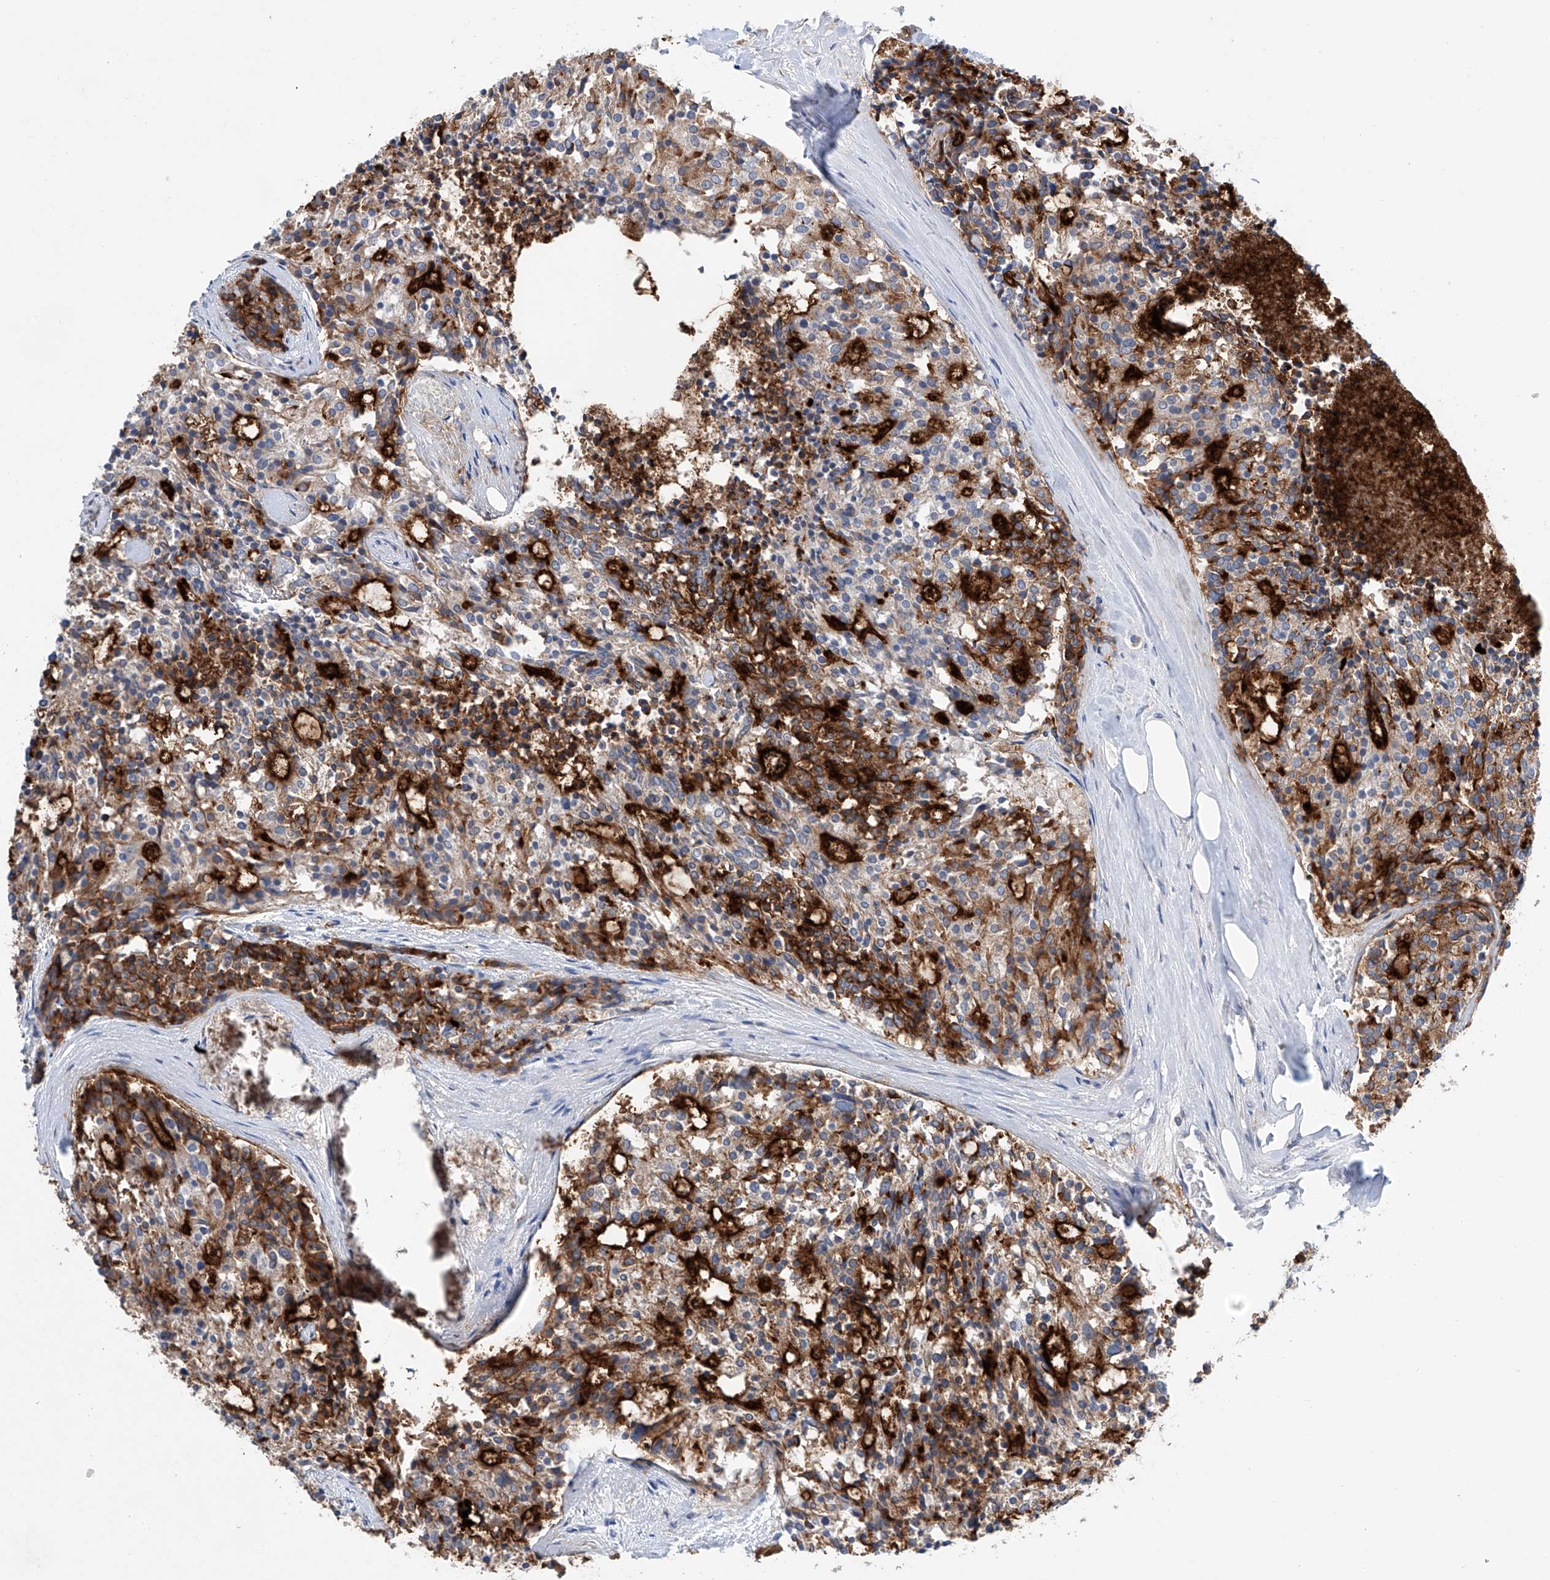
{"staining": {"intensity": "moderate", "quantity": "25%-75%", "location": "cytoplasmic/membranous"}, "tissue": "carcinoid", "cell_type": "Tumor cells", "image_type": "cancer", "snomed": [{"axis": "morphology", "description": "Carcinoid, malignant, NOS"}, {"axis": "topography", "description": "Pancreas"}], "caption": "IHC (DAB (3,3'-diaminobenzidine)) staining of carcinoid shows moderate cytoplasmic/membranous protein positivity in about 25%-75% of tumor cells.", "gene": "GPC4", "patient": {"sex": "female", "age": 54}}